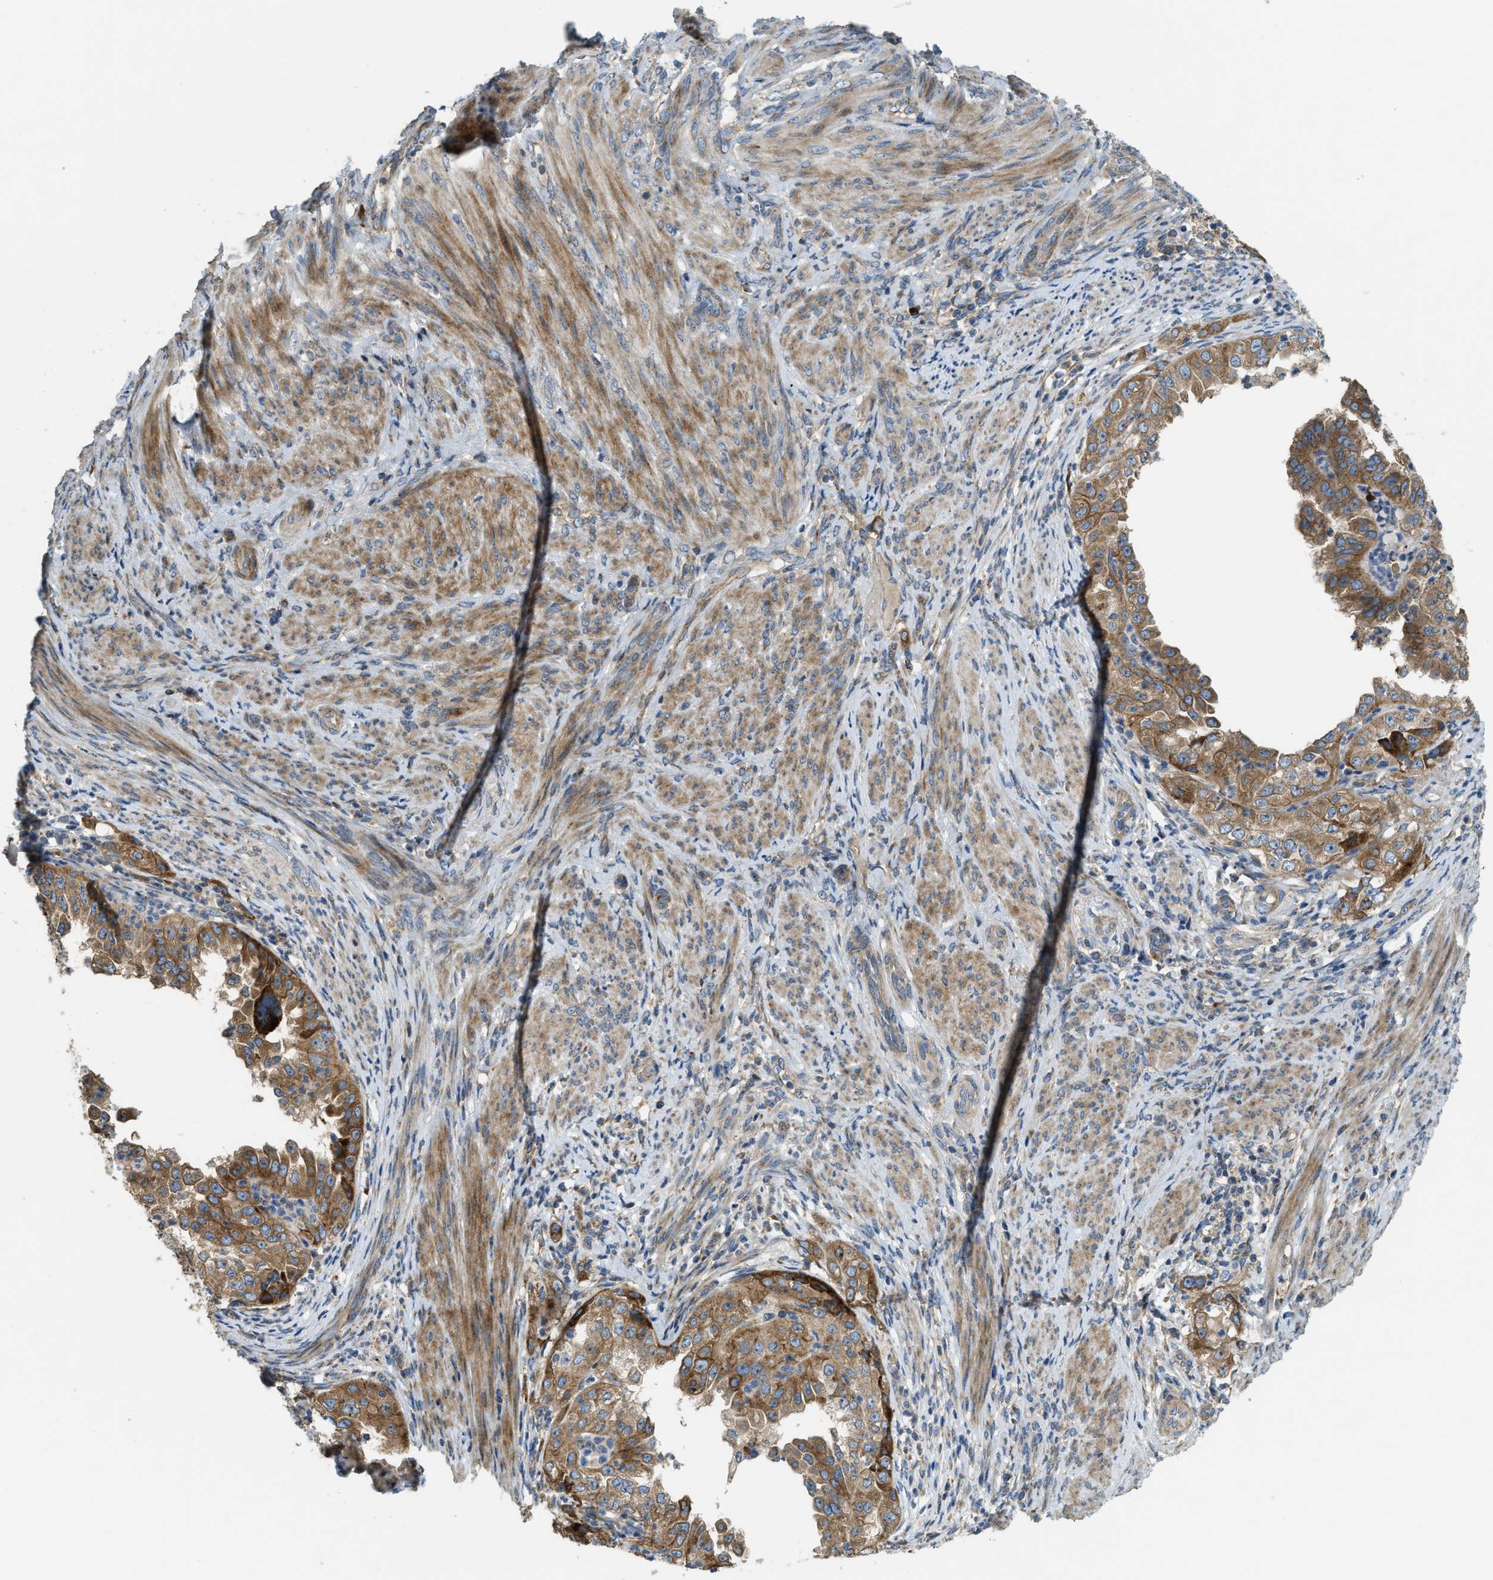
{"staining": {"intensity": "moderate", "quantity": ">75%", "location": "cytoplasmic/membranous"}, "tissue": "endometrial cancer", "cell_type": "Tumor cells", "image_type": "cancer", "snomed": [{"axis": "morphology", "description": "Adenocarcinoma, NOS"}, {"axis": "topography", "description": "Endometrium"}], "caption": "There is medium levels of moderate cytoplasmic/membranous positivity in tumor cells of endometrial adenocarcinoma, as demonstrated by immunohistochemical staining (brown color).", "gene": "TMEM68", "patient": {"sex": "female", "age": 85}}